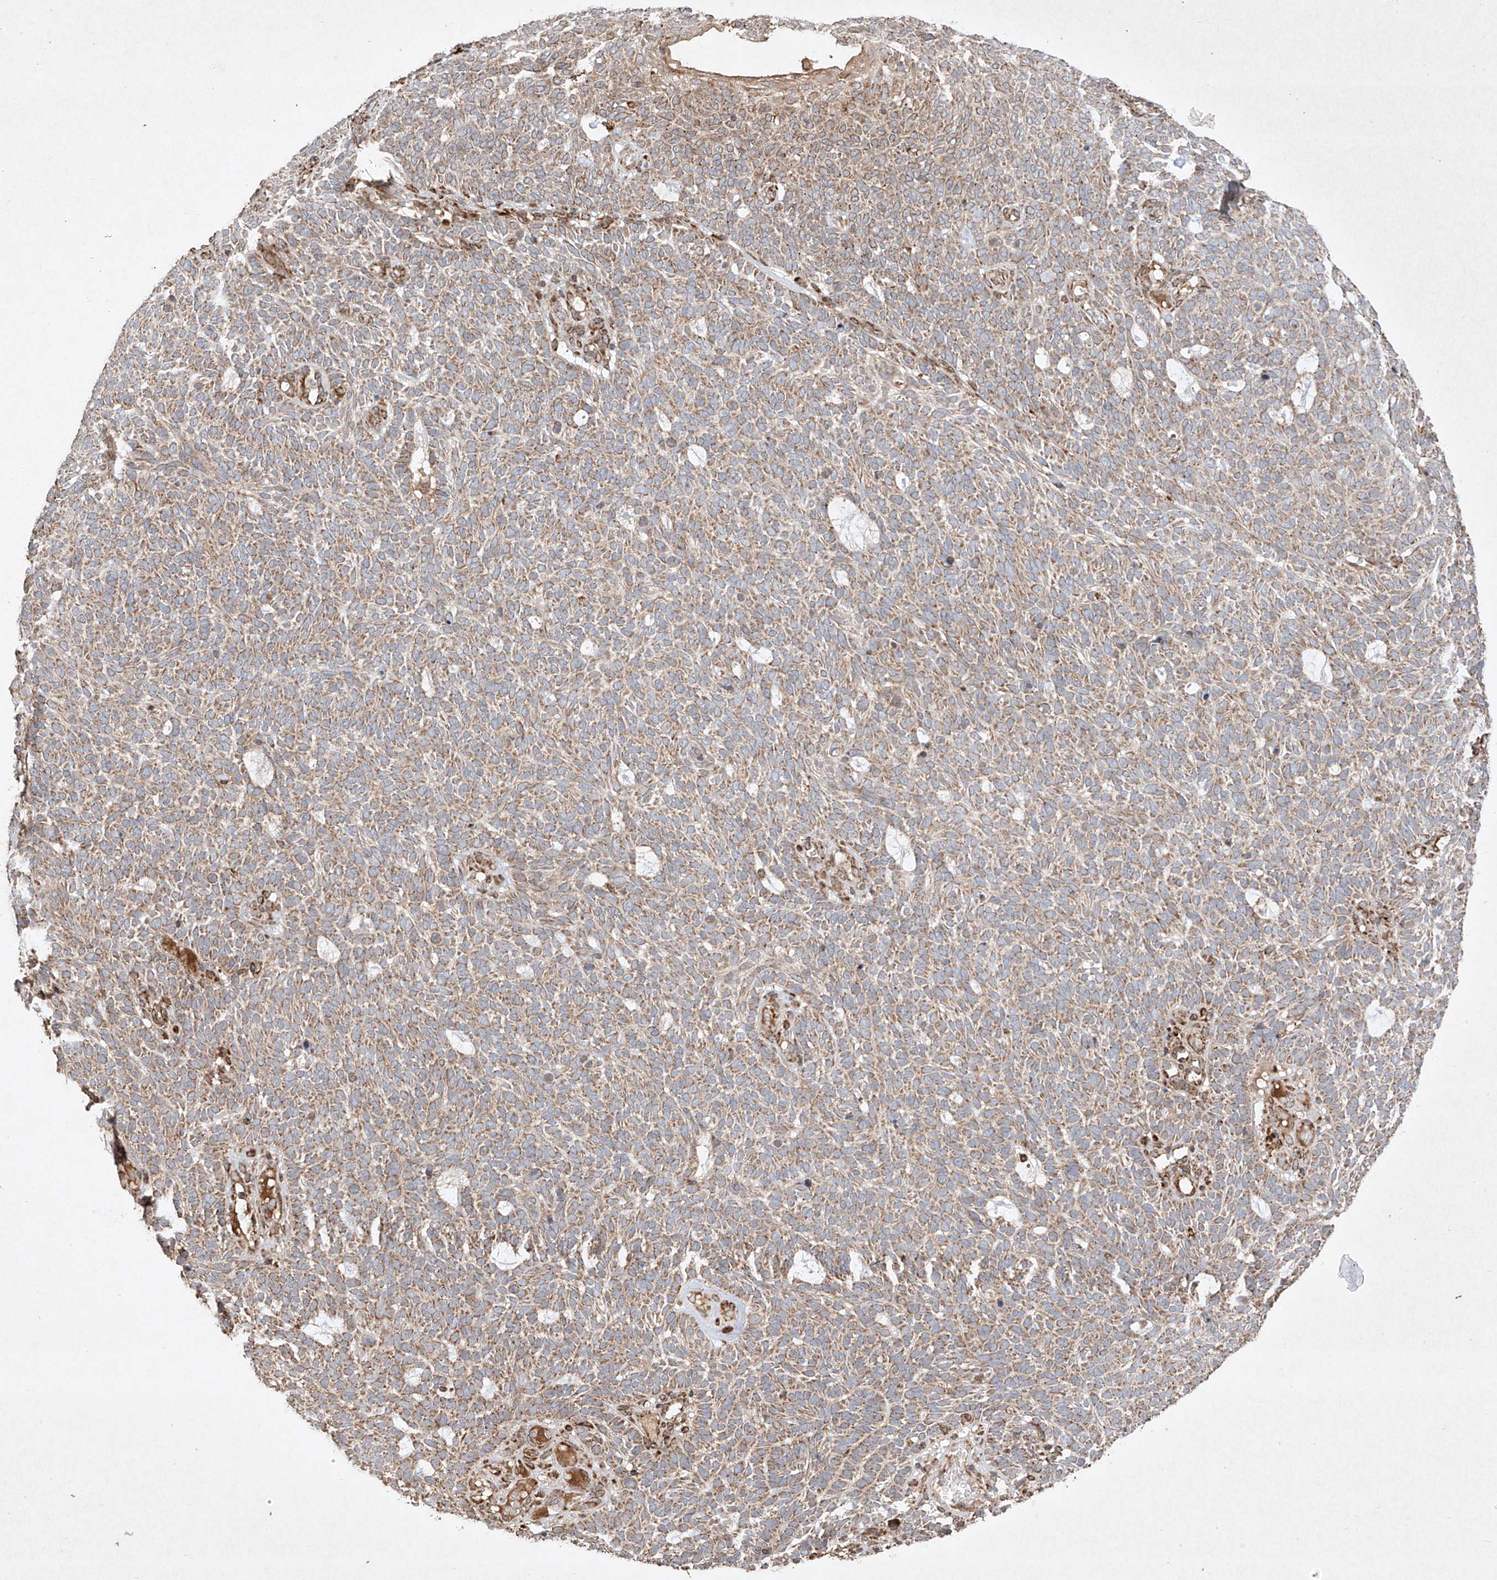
{"staining": {"intensity": "moderate", "quantity": ">75%", "location": "cytoplasmic/membranous"}, "tissue": "skin cancer", "cell_type": "Tumor cells", "image_type": "cancer", "snomed": [{"axis": "morphology", "description": "Squamous cell carcinoma, NOS"}, {"axis": "topography", "description": "Skin"}], "caption": "Immunohistochemistry image of neoplastic tissue: skin cancer stained using IHC reveals medium levels of moderate protein expression localized specifically in the cytoplasmic/membranous of tumor cells, appearing as a cytoplasmic/membranous brown color.", "gene": "SEMA3B", "patient": {"sex": "female", "age": 90}}